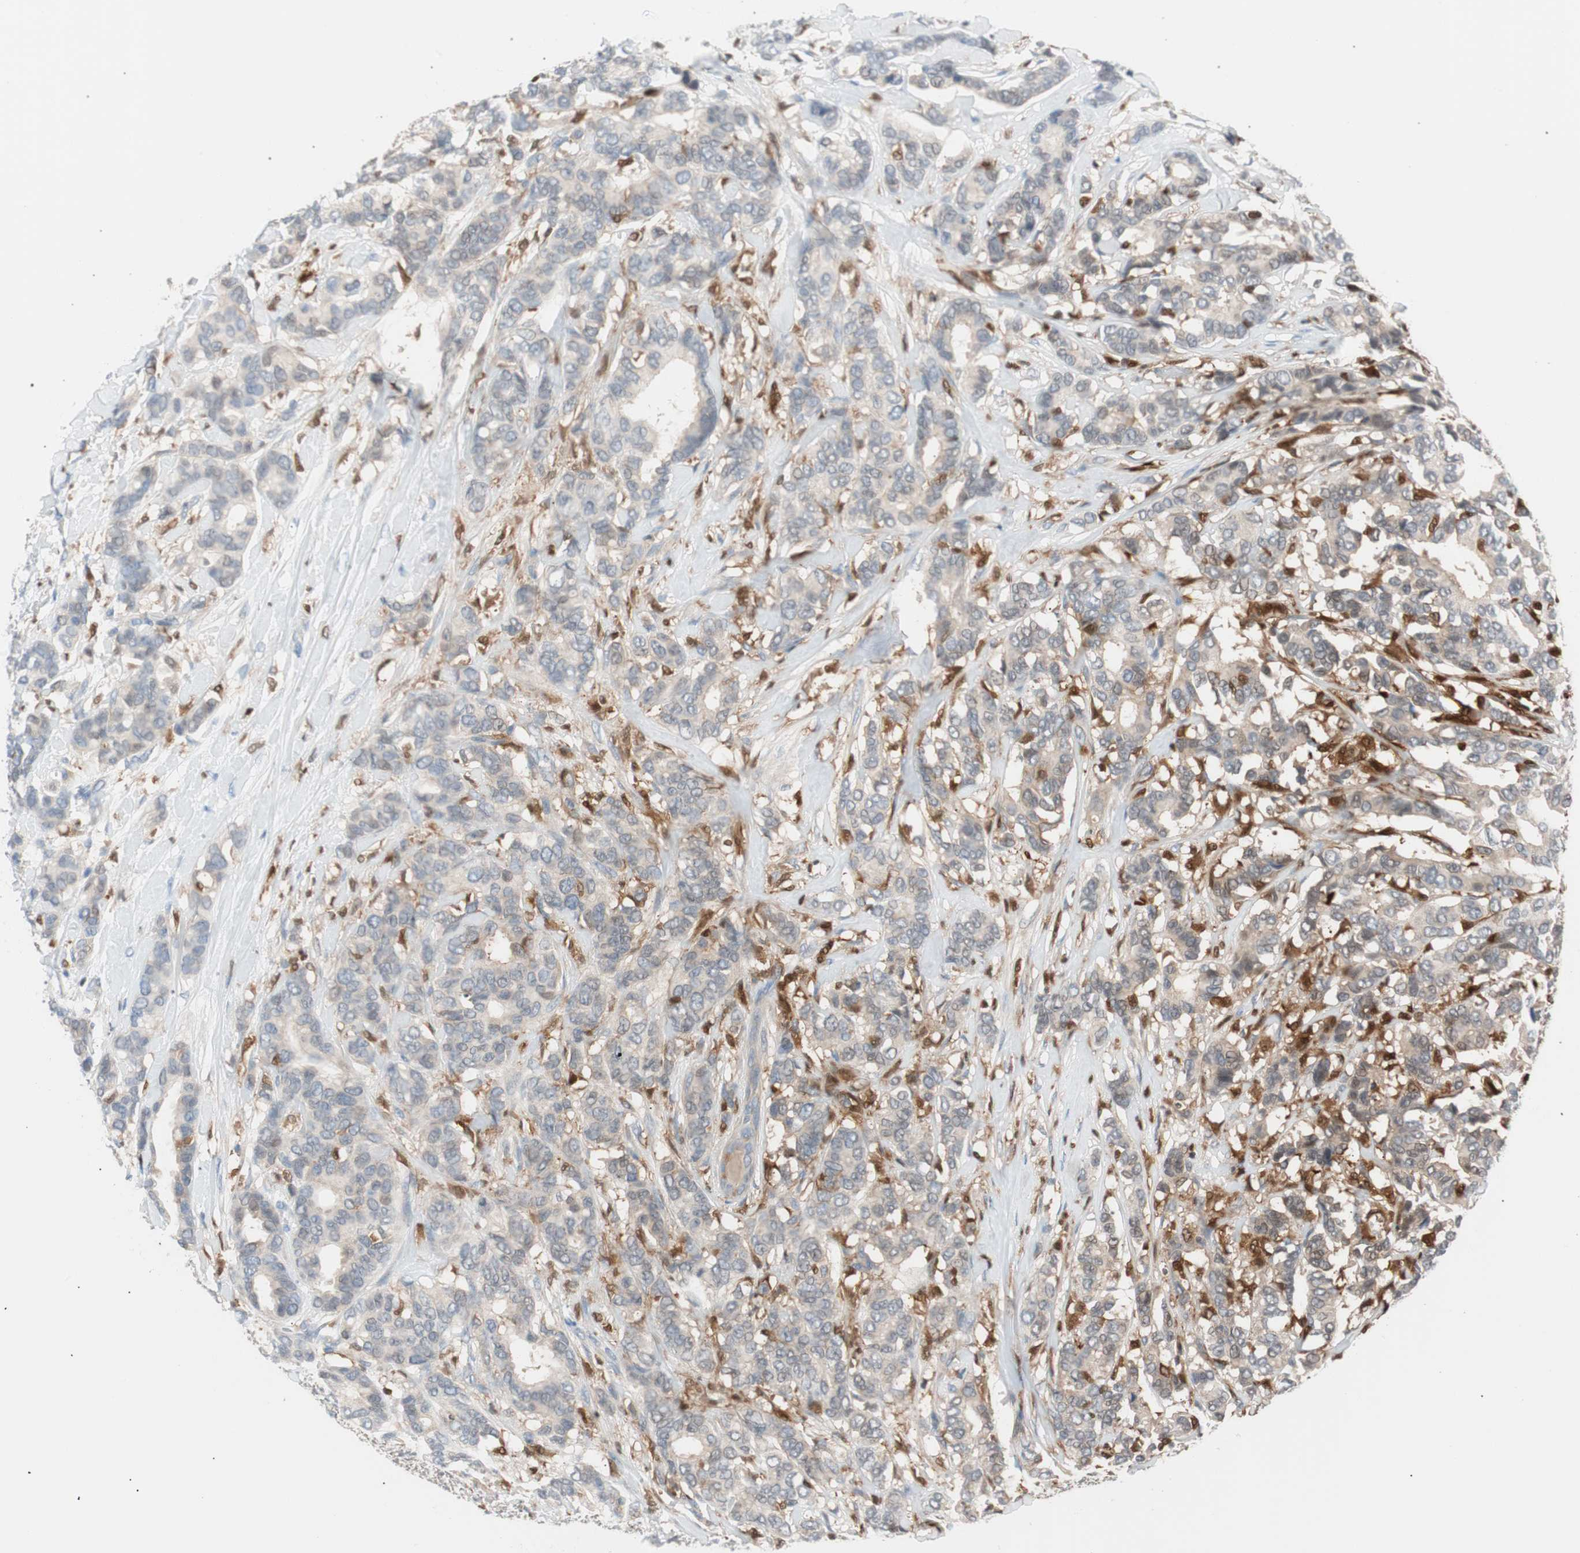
{"staining": {"intensity": "weak", "quantity": "25%-75%", "location": "cytoplasmic/membranous"}, "tissue": "breast cancer", "cell_type": "Tumor cells", "image_type": "cancer", "snomed": [{"axis": "morphology", "description": "Duct carcinoma"}, {"axis": "topography", "description": "Breast"}], "caption": "This image shows immunohistochemistry staining of human invasive ductal carcinoma (breast), with low weak cytoplasmic/membranous expression in approximately 25%-75% of tumor cells.", "gene": "IL18", "patient": {"sex": "female", "age": 87}}